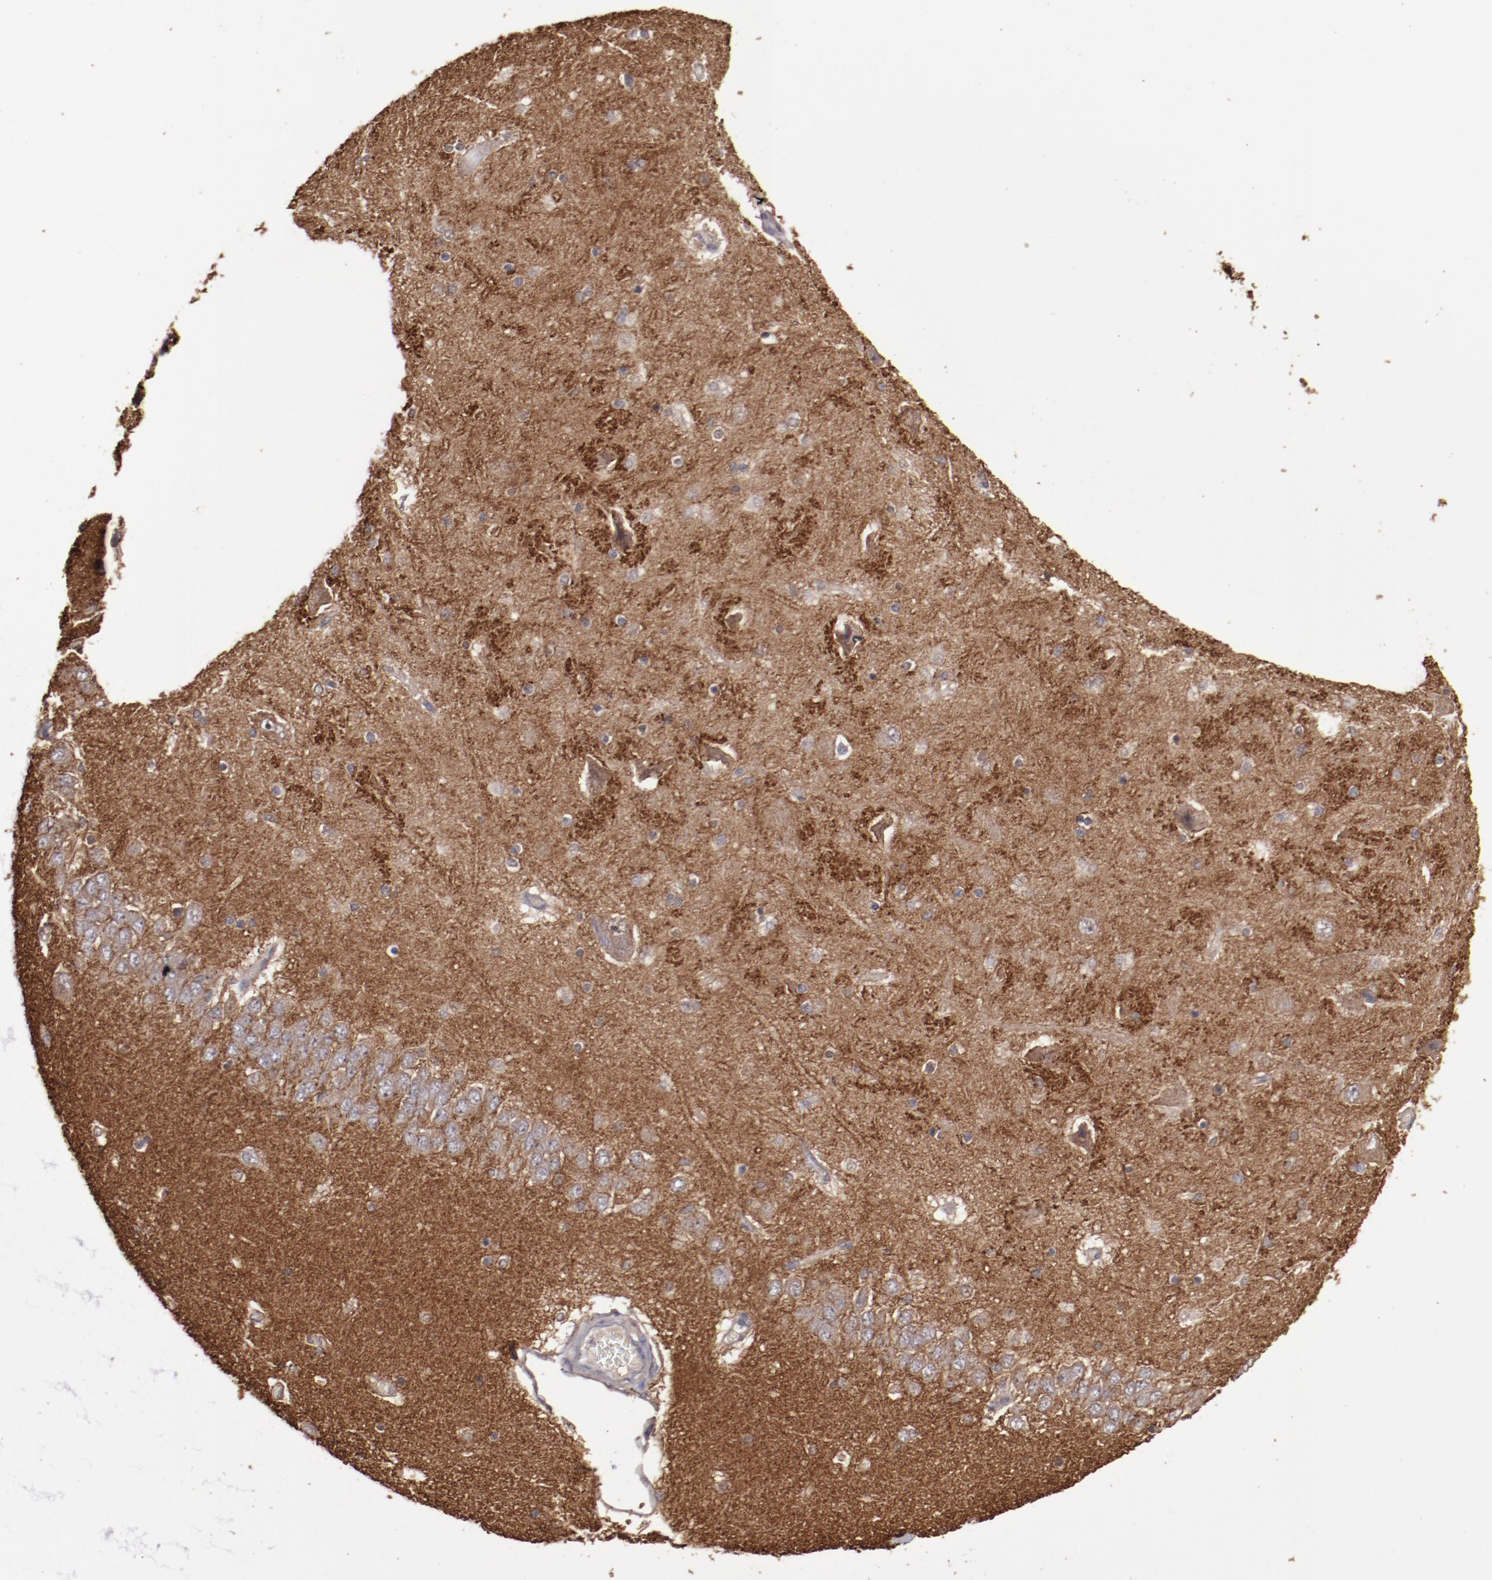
{"staining": {"intensity": "strong", "quantity": ">75%", "location": "cytoplasmic/membranous"}, "tissue": "hippocampus", "cell_type": "Glial cells", "image_type": "normal", "snomed": [{"axis": "morphology", "description": "Normal tissue, NOS"}, {"axis": "topography", "description": "Hippocampus"}], "caption": "This photomicrograph demonstrates immunohistochemistry (IHC) staining of unremarkable hippocampus, with high strong cytoplasmic/membranous expression in approximately >75% of glial cells.", "gene": "FAT1", "patient": {"sex": "female", "age": 54}}